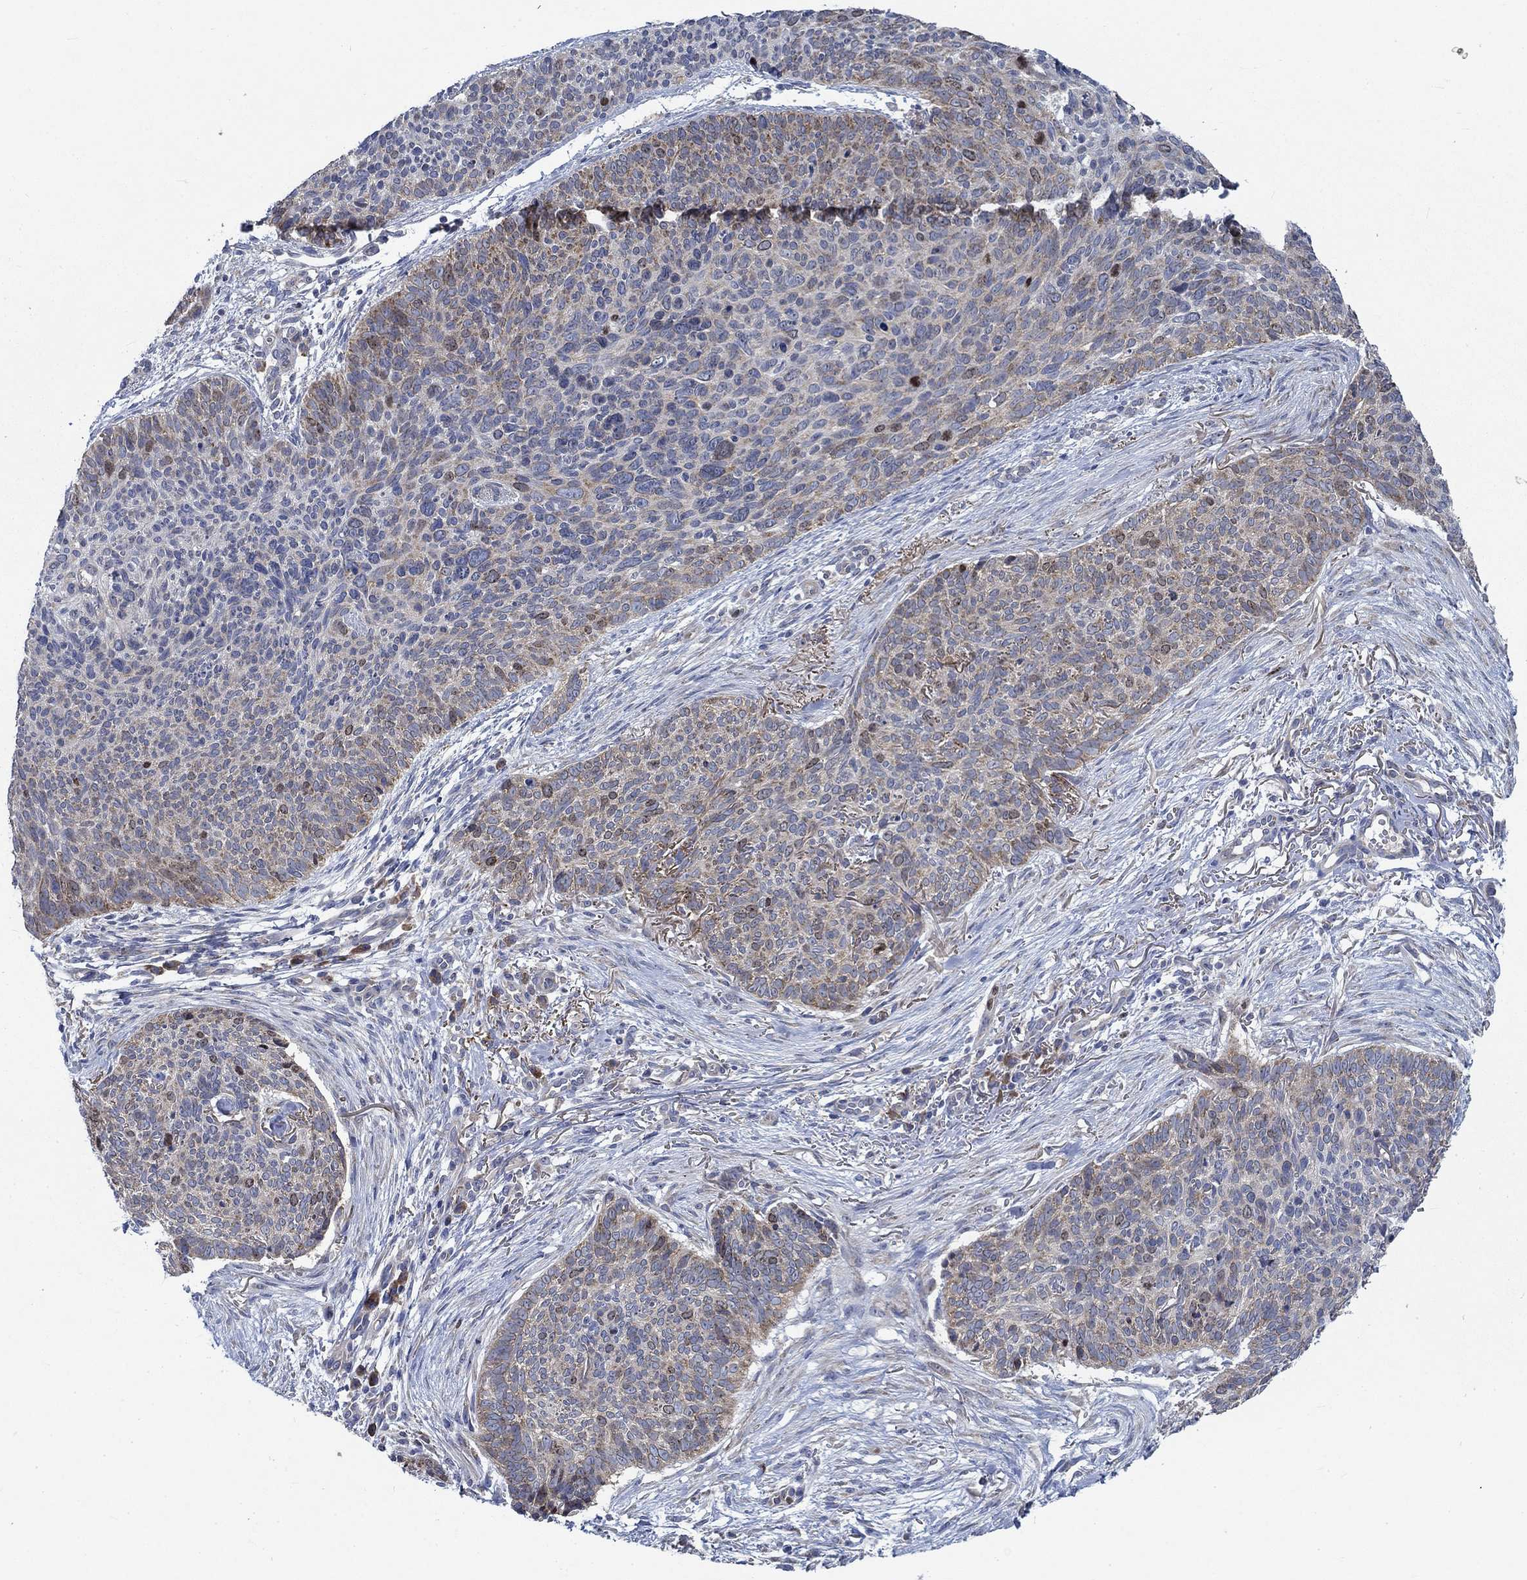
{"staining": {"intensity": "weak", "quantity": "25%-75%", "location": "cytoplasmic/membranous"}, "tissue": "skin cancer", "cell_type": "Tumor cells", "image_type": "cancer", "snomed": [{"axis": "morphology", "description": "Basal cell carcinoma"}, {"axis": "topography", "description": "Skin"}], "caption": "IHC staining of skin cancer (basal cell carcinoma), which displays low levels of weak cytoplasmic/membranous positivity in approximately 25%-75% of tumor cells indicating weak cytoplasmic/membranous protein positivity. The staining was performed using DAB (brown) for protein detection and nuclei were counterstained in hematoxylin (blue).", "gene": "MMP24", "patient": {"sex": "male", "age": 64}}